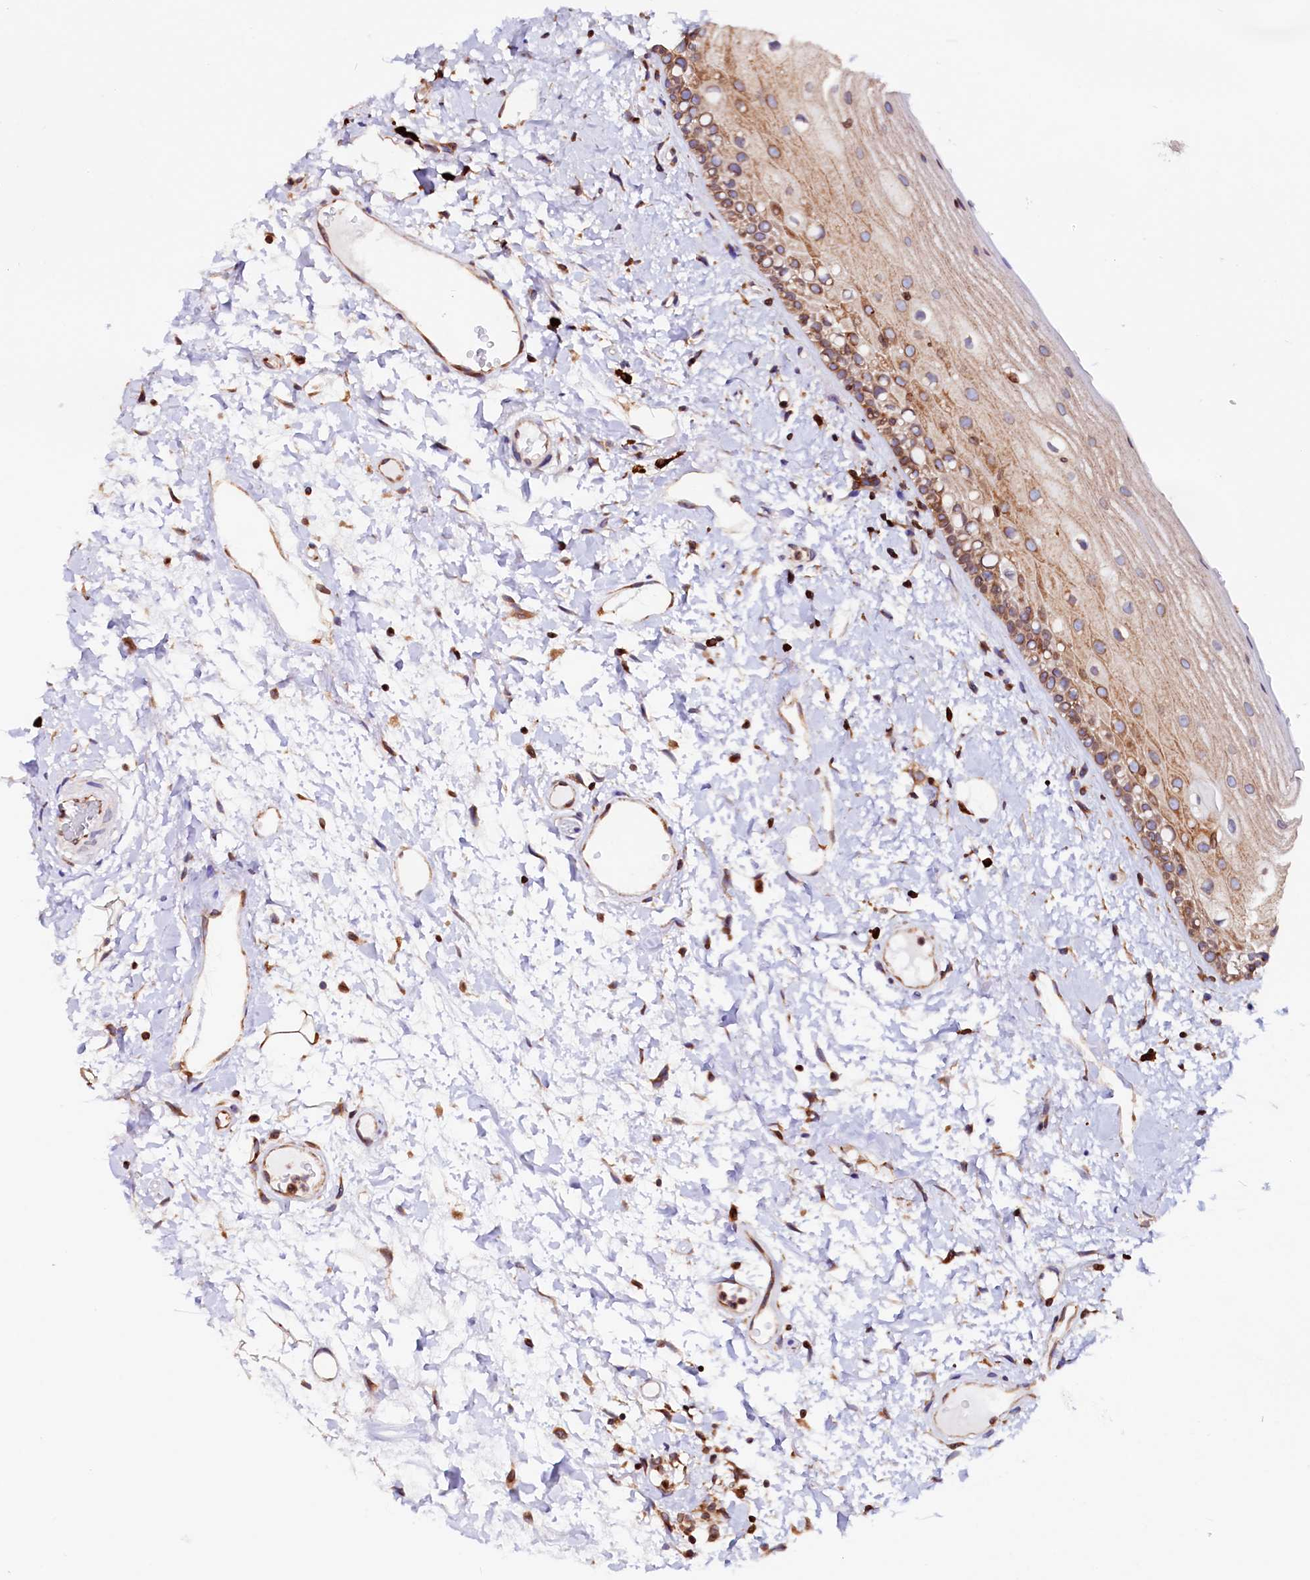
{"staining": {"intensity": "strong", "quantity": "25%-75%", "location": "cytoplasmic/membranous"}, "tissue": "oral mucosa", "cell_type": "Squamous epithelial cells", "image_type": "normal", "snomed": [{"axis": "morphology", "description": "Normal tissue, NOS"}, {"axis": "topography", "description": "Oral tissue"}], "caption": "The histopathology image reveals a brown stain indicating the presence of a protein in the cytoplasmic/membranous of squamous epithelial cells in oral mucosa.", "gene": "DERL1", "patient": {"sex": "female", "age": 76}}